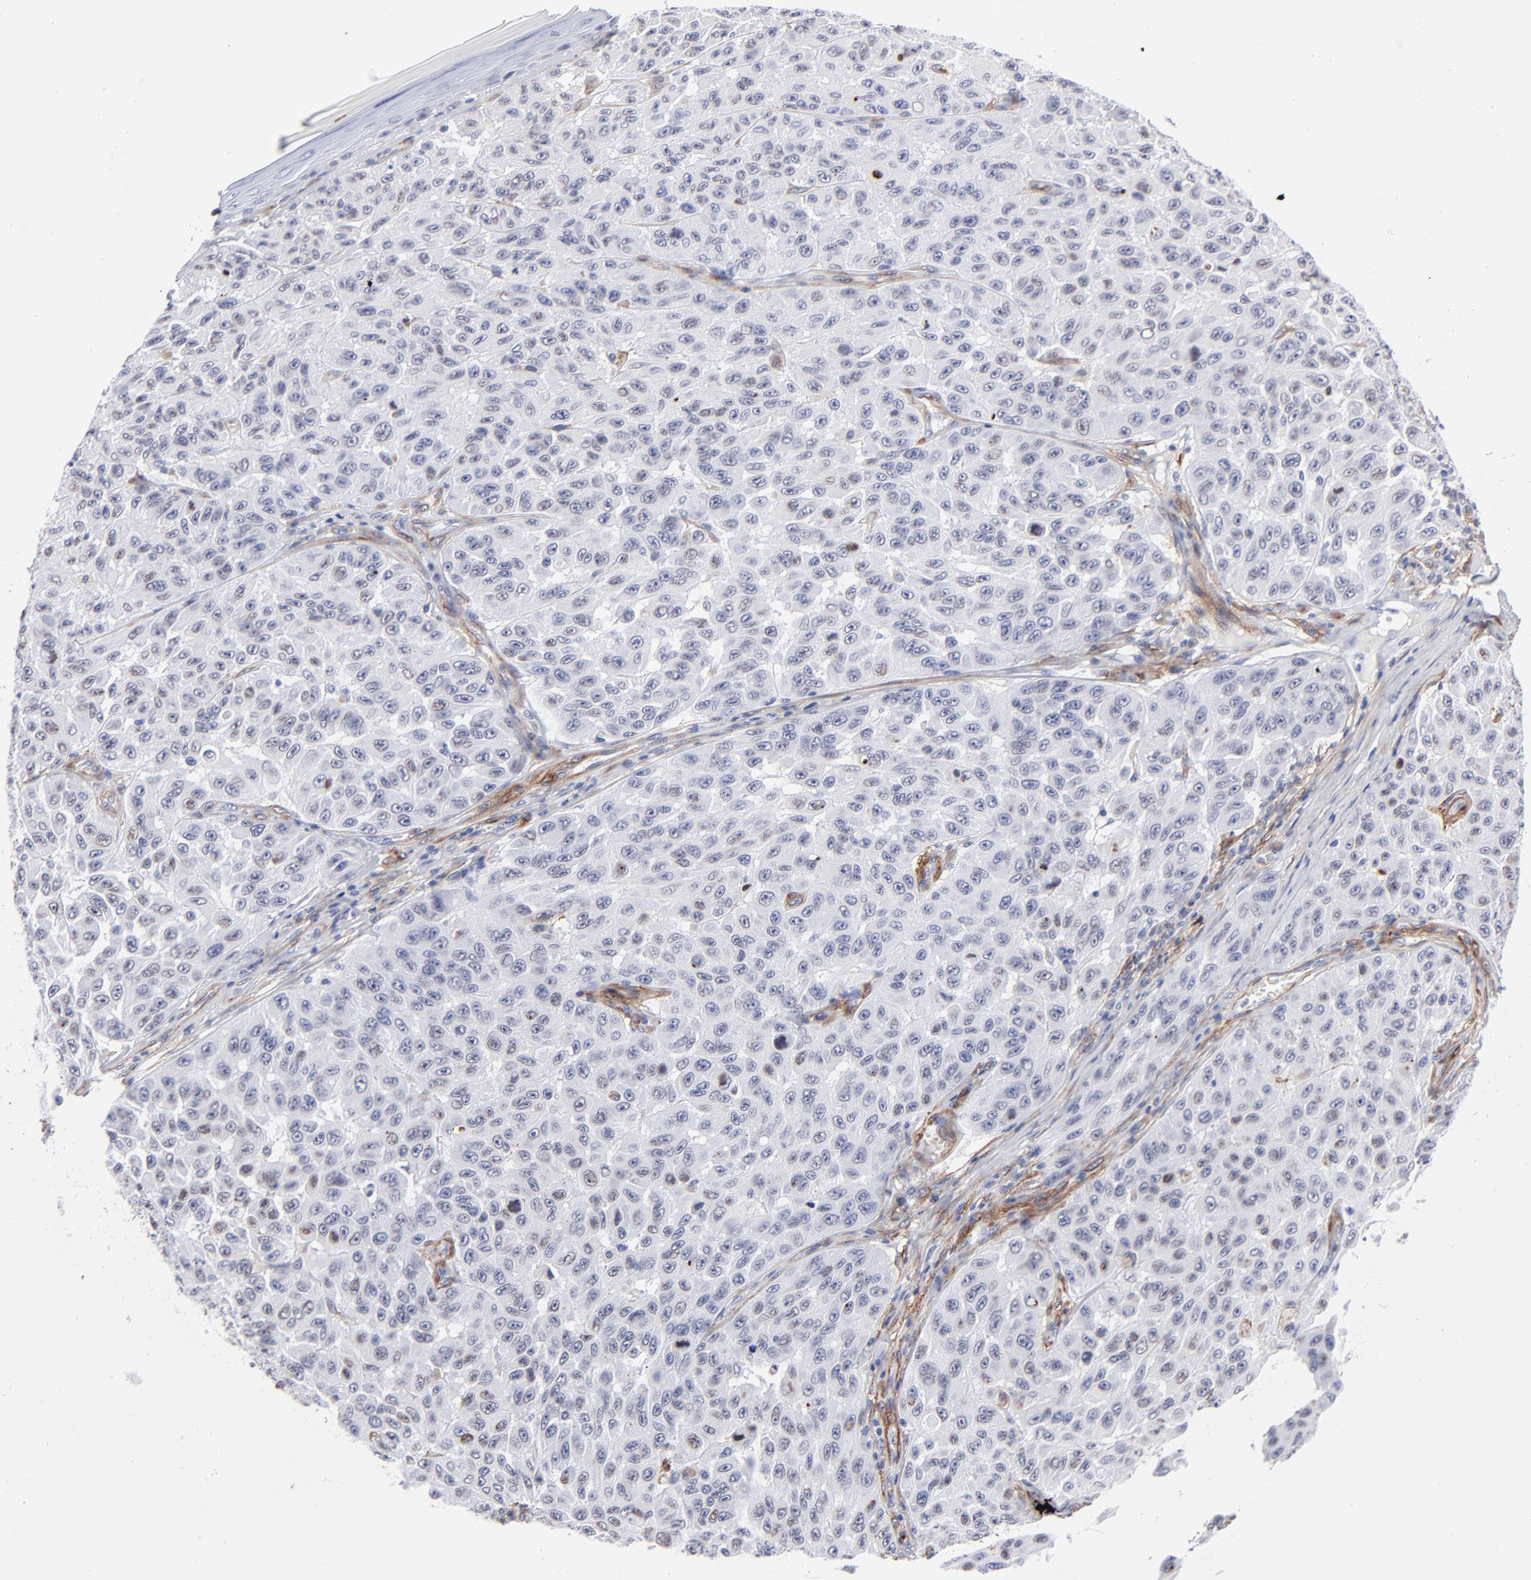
{"staining": {"intensity": "negative", "quantity": "none", "location": "none"}, "tissue": "melanoma", "cell_type": "Tumor cells", "image_type": "cancer", "snomed": [{"axis": "morphology", "description": "Malignant melanoma, NOS"}, {"axis": "topography", "description": "Skin"}], "caption": "Protein analysis of melanoma demonstrates no significant positivity in tumor cells.", "gene": "PDGFRB", "patient": {"sex": "male", "age": 30}}